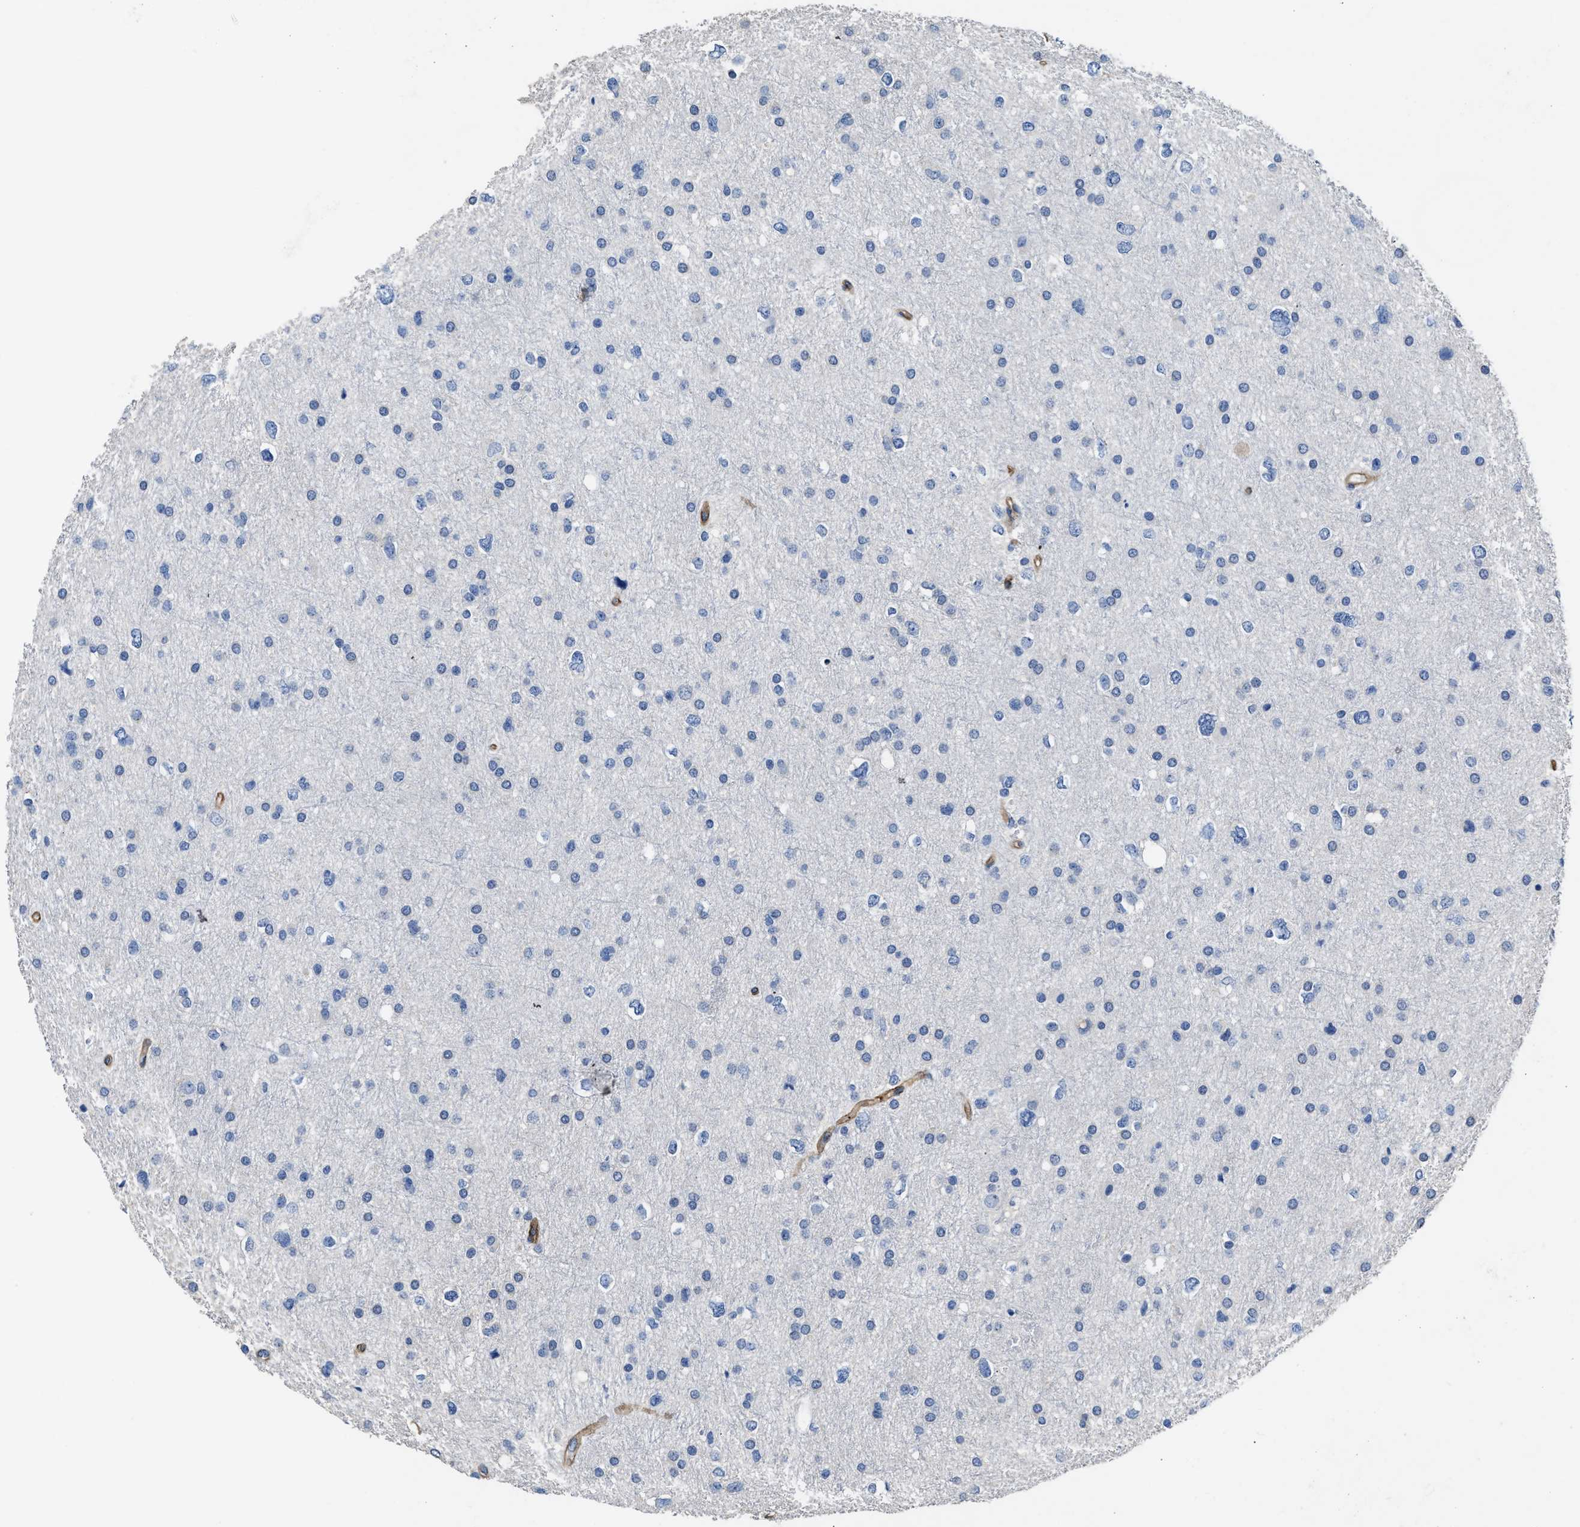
{"staining": {"intensity": "negative", "quantity": "none", "location": "none"}, "tissue": "glioma", "cell_type": "Tumor cells", "image_type": "cancer", "snomed": [{"axis": "morphology", "description": "Glioma, malignant, Low grade"}, {"axis": "topography", "description": "Brain"}], "caption": "This is an IHC micrograph of human malignant low-grade glioma. There is no staining in tumor cells.", "gene": "C22orf42", "patient": {"sex": "female", "age": 37}}